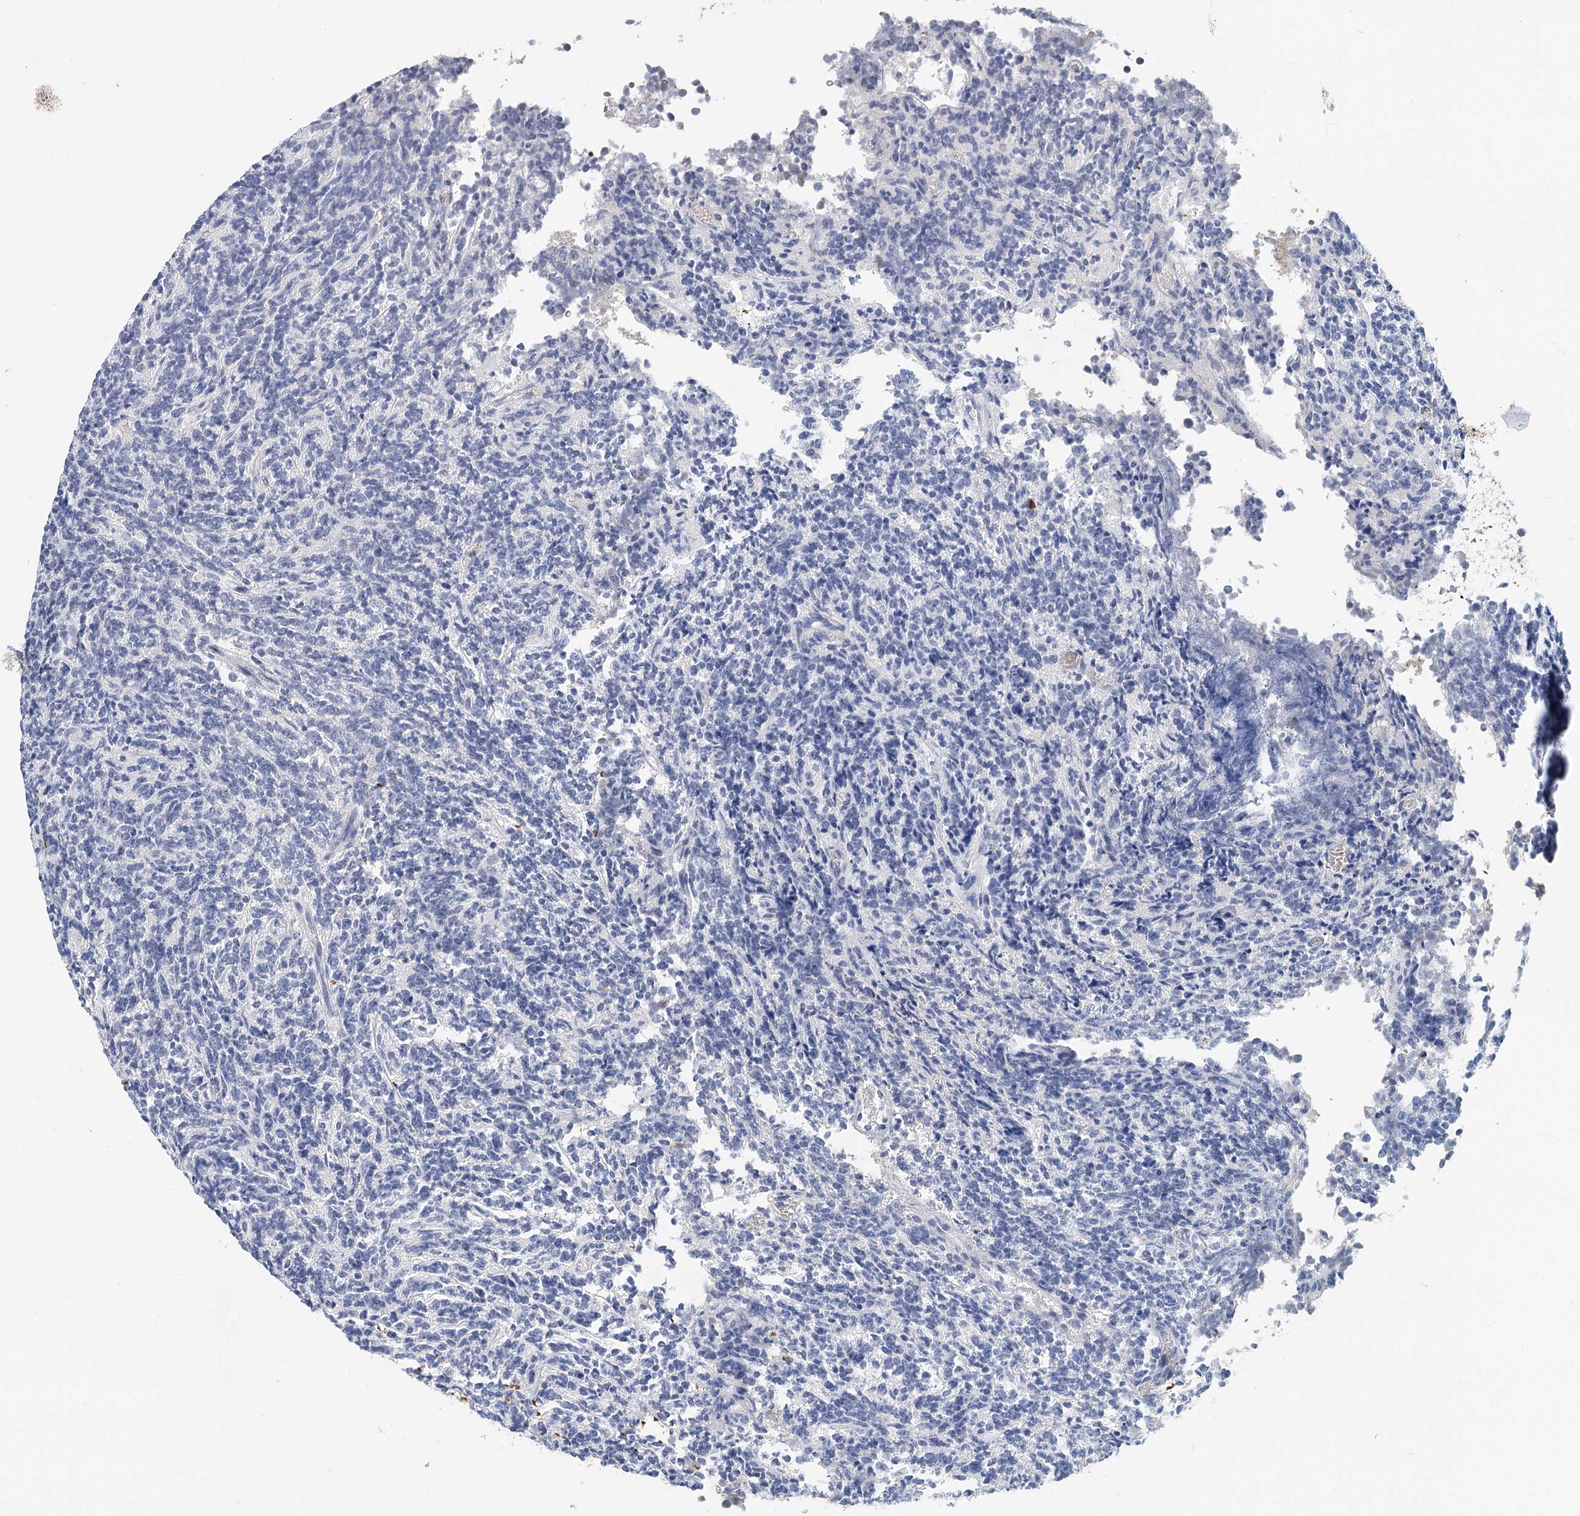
{"staining": {"intensity": "negative", "quantity": "none", "location": "none"}, "tissue": "glioma", "cell_type": "Tumor cells", "image_type": "cancer", "snomed": [{"axis": "morphology", "description": "Glioma, malignant, Low grade"}, {"axis": "topography", "description": "Brain"}], "caption": "The image demonstrates no staining of tumor cells in glioma. Brightfield microscopy of immunohistochemistry stained with DAB (brown) and hematoxylin (blue), captured at high magnification.", "gene": "FBXO7", "patient": {"sex": "female", "age": 1}}